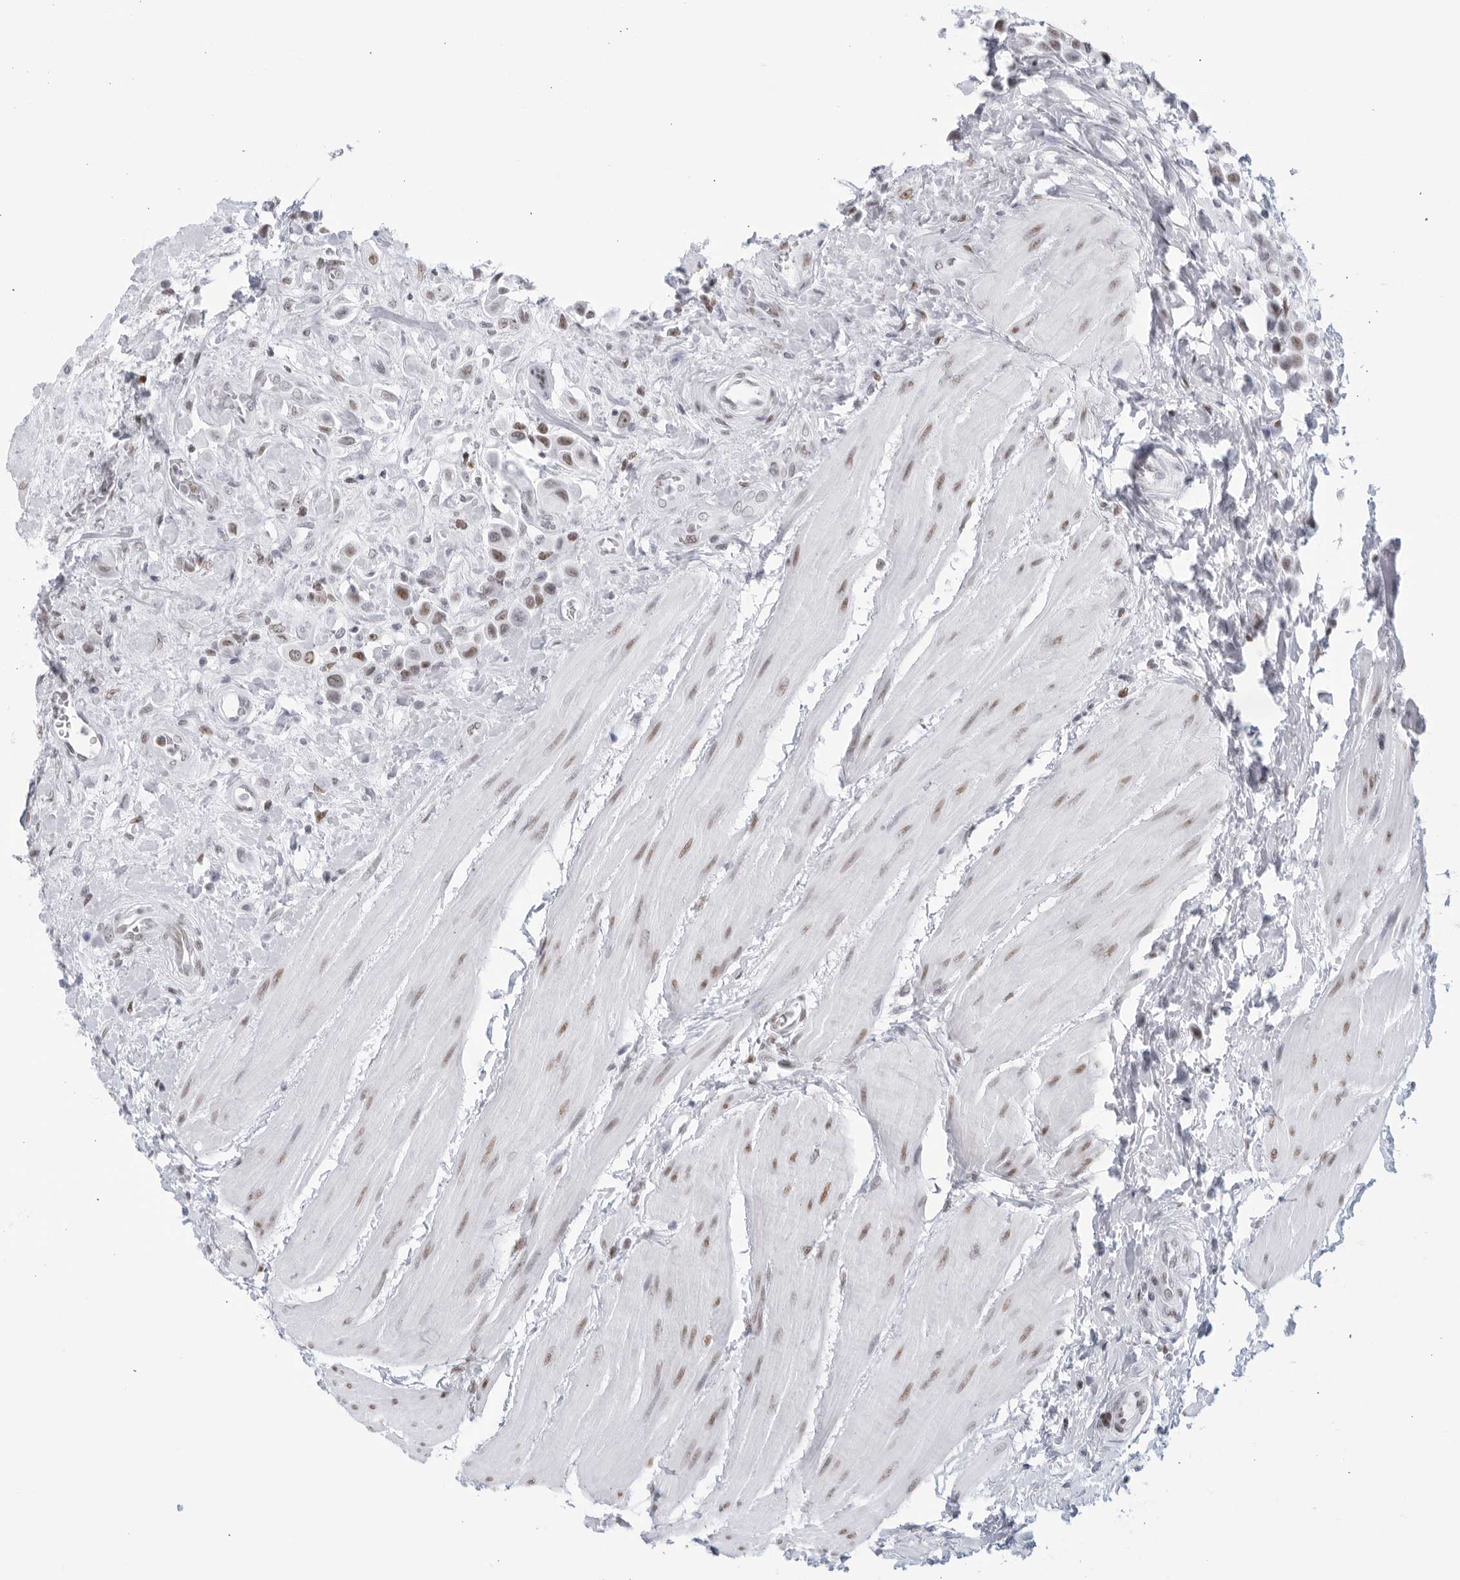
{"staining": {"intensity": "moderate", "quantity": "25%-75%", "location": "nuclear"}, "tissue": "urothelial cancer", "cell_type": "Tumor cells", "image_type": "cancer", "snomed": [{"axis": "morphology", "description": "Urothelial carcinoma, High grade"}, {"axis": "topography", "description": "Urinary bladder"}], "caption": "Urothelial carcinoma (high-grade) was stained to show a protein in brown. There is medium levels of moderate nuclear staining in about 25%-75% of tumor cells.", "gene": "HP1BP3", "patient": {"sex": "male", "age": 50}}